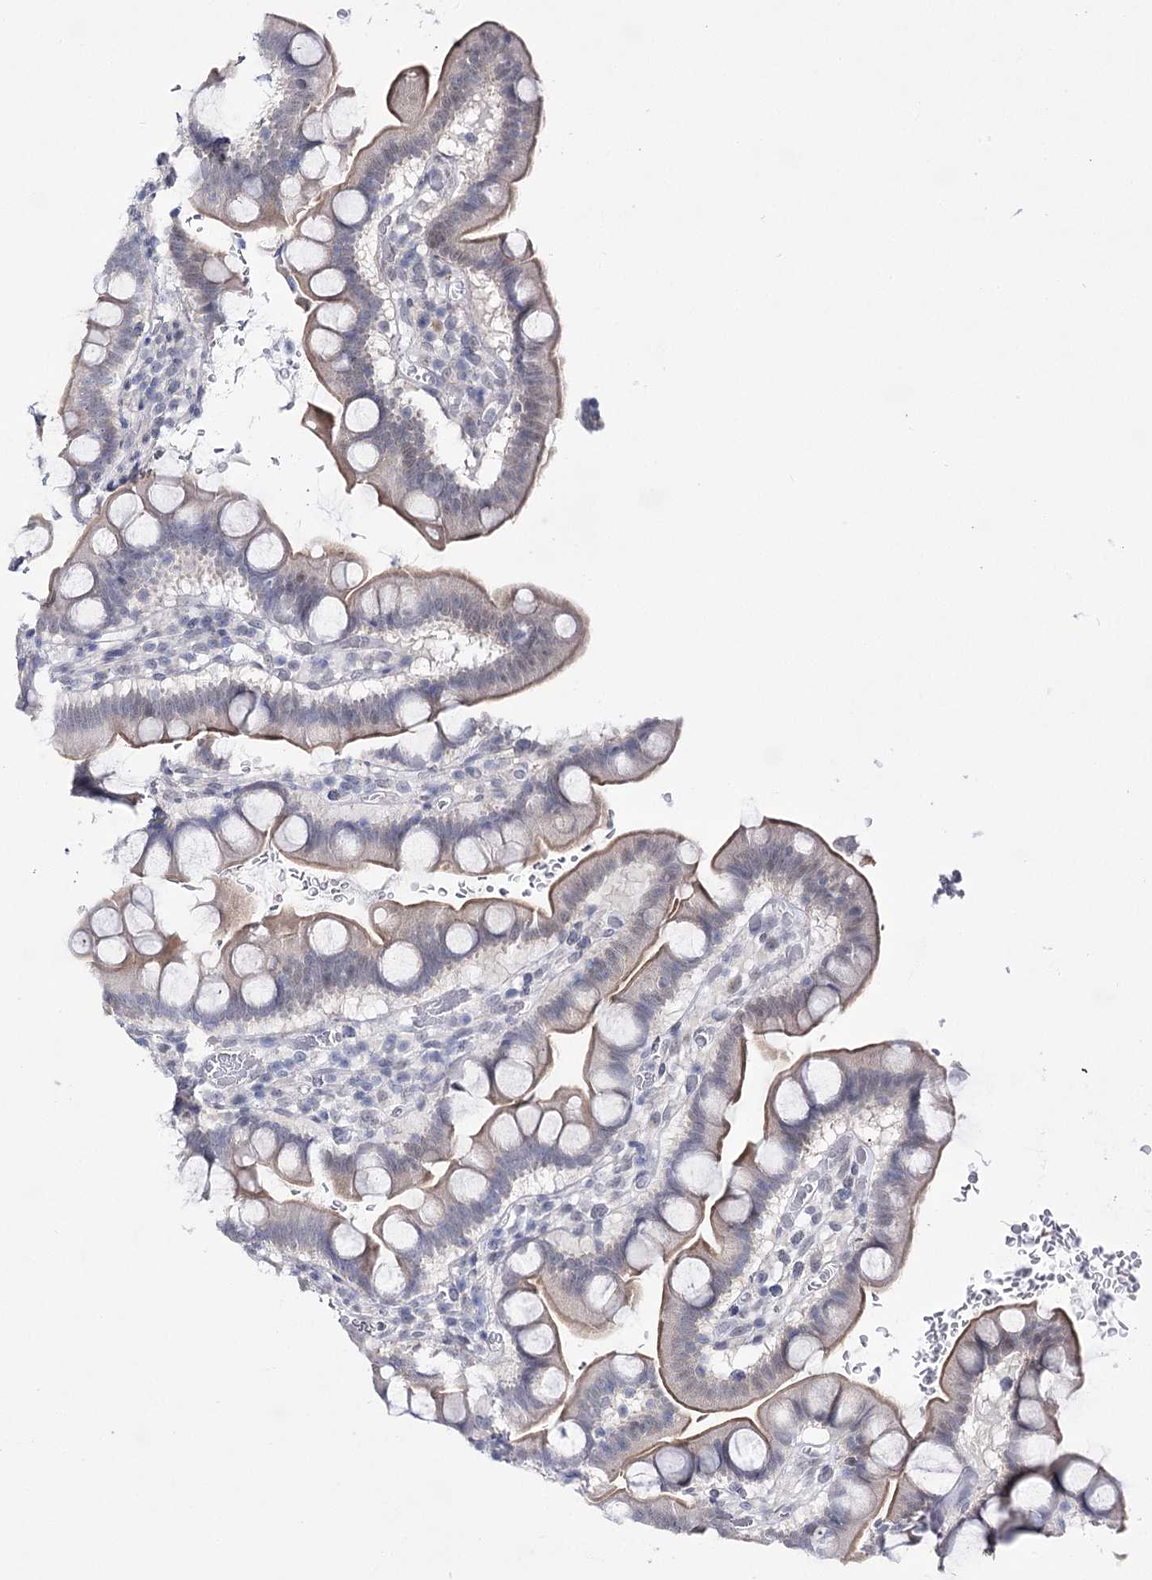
{"staining": {"intensity": "moderate", "quantity": "<25%", "location": "cytoplasmic/membranous"}, "tissue": "small intestine", "cell_type": "Glandular cells", "image_type": "normal", "snomed": [{"axis": "morphology", "description": "Normal tissue, NOS"}, {"axis": "topography", "description": "Stomach, upper"}, {"axis": "topography", "description": "Stomach, lower"}, {"axis": "topography", "description": "Small intestine"}], "caption": "Normal small intestine reveals moderate cytoplasmic/membranous expression in approximately <25% of glandular cells.", "gene": "ATP10B", "patient": {"sex": "male", "age": 68}}